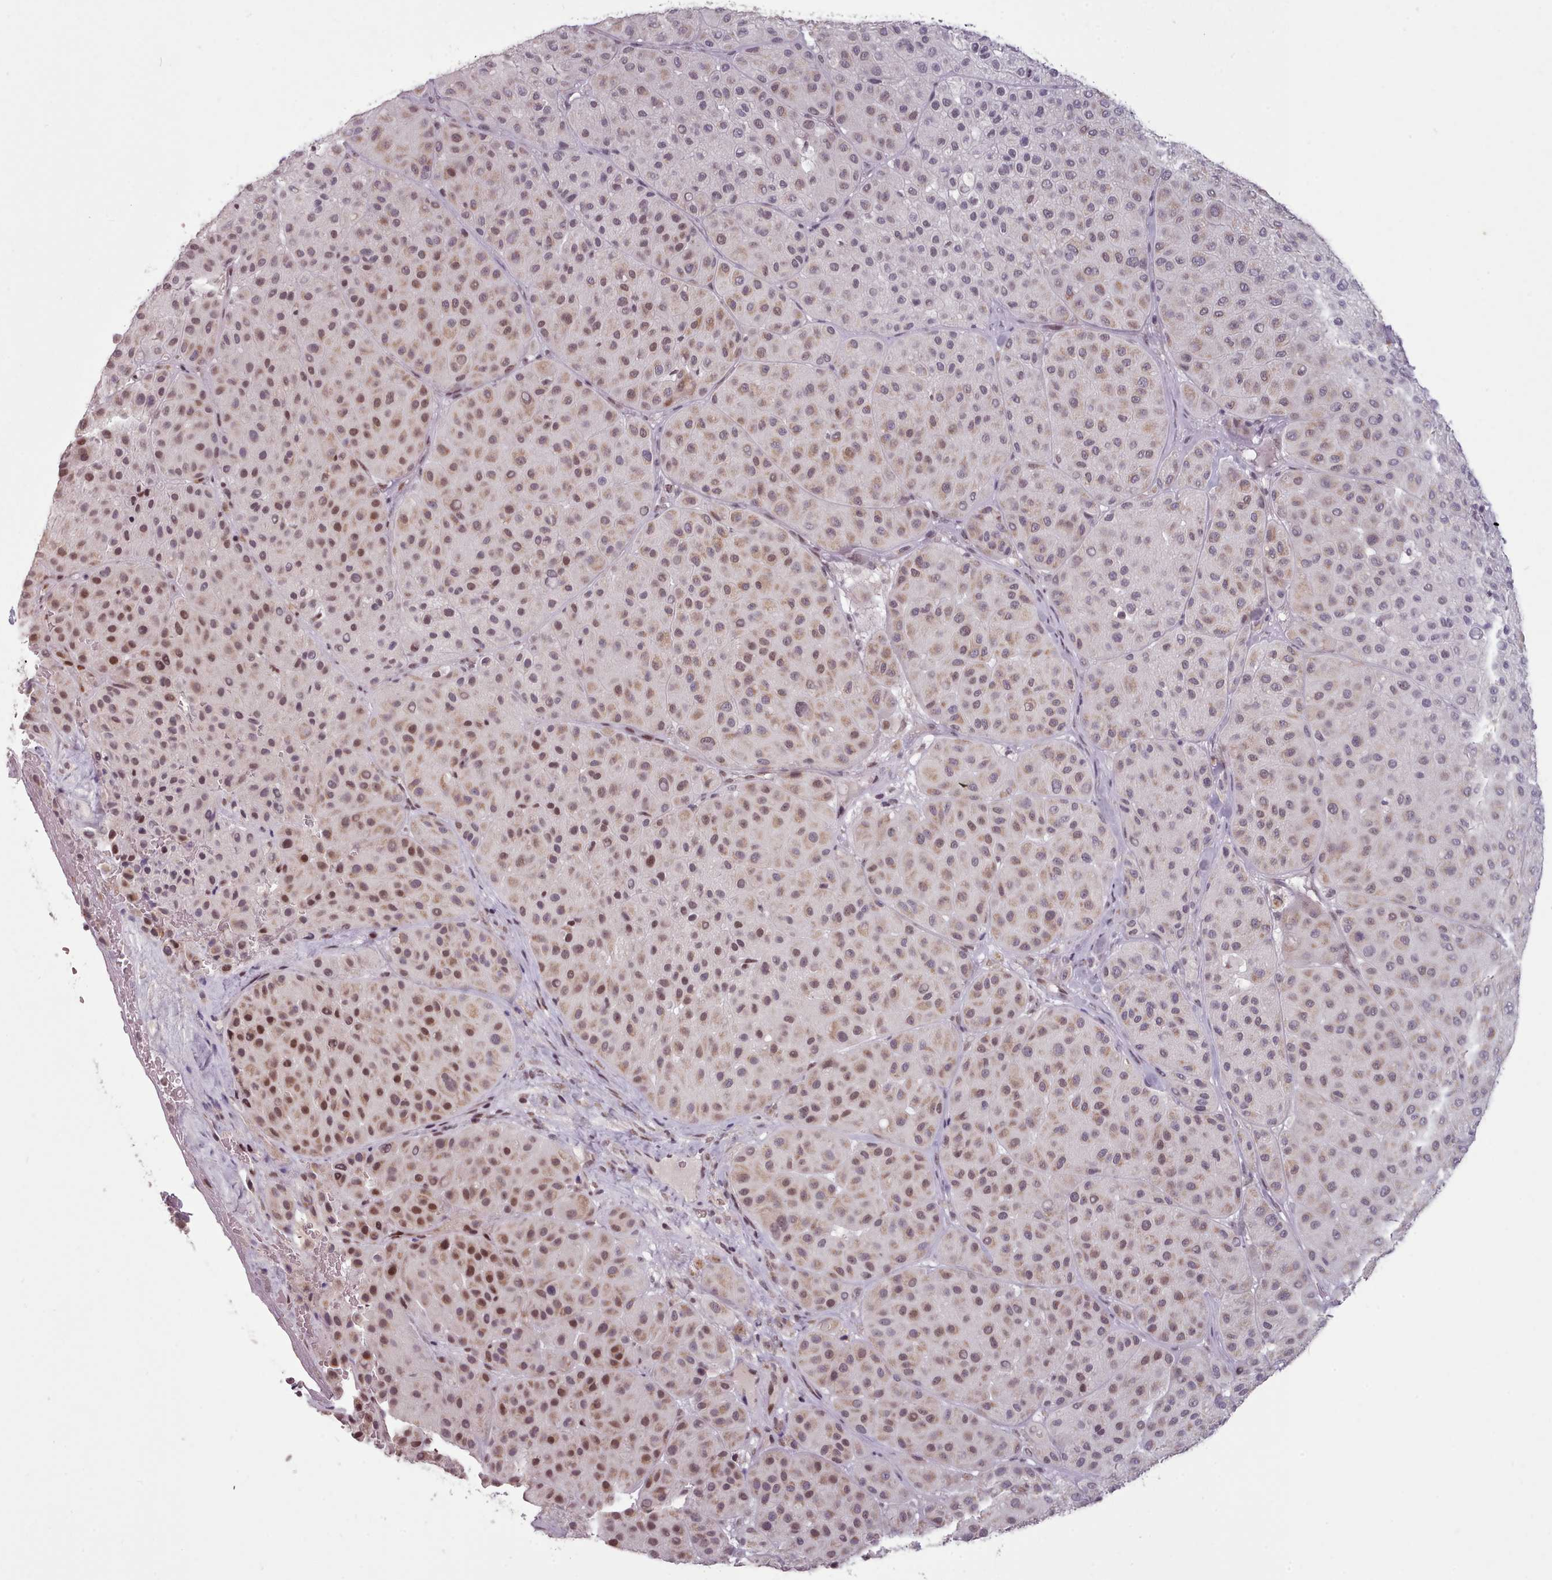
{"staining": {"intensity": "moderate", "quantity": ">75%", "location": "nuclear"}, "tissue": "melanoma", "cell_type": "Tumor cells", "image_type": "cancer", "snomed": [{"axis": "morphology", "description": "Malignant melanoma, Metastatic site"}, {"axis": "topography", "description": "Smooth muscle"}], "caption": "Moderate nuclear staining for a protein is seen in approximately >75% of tumor cells of malignant melanoma (metastatic site) using IHC.", "gene": "SRSF9", "patient": {"sex": "male", "age": 41}}